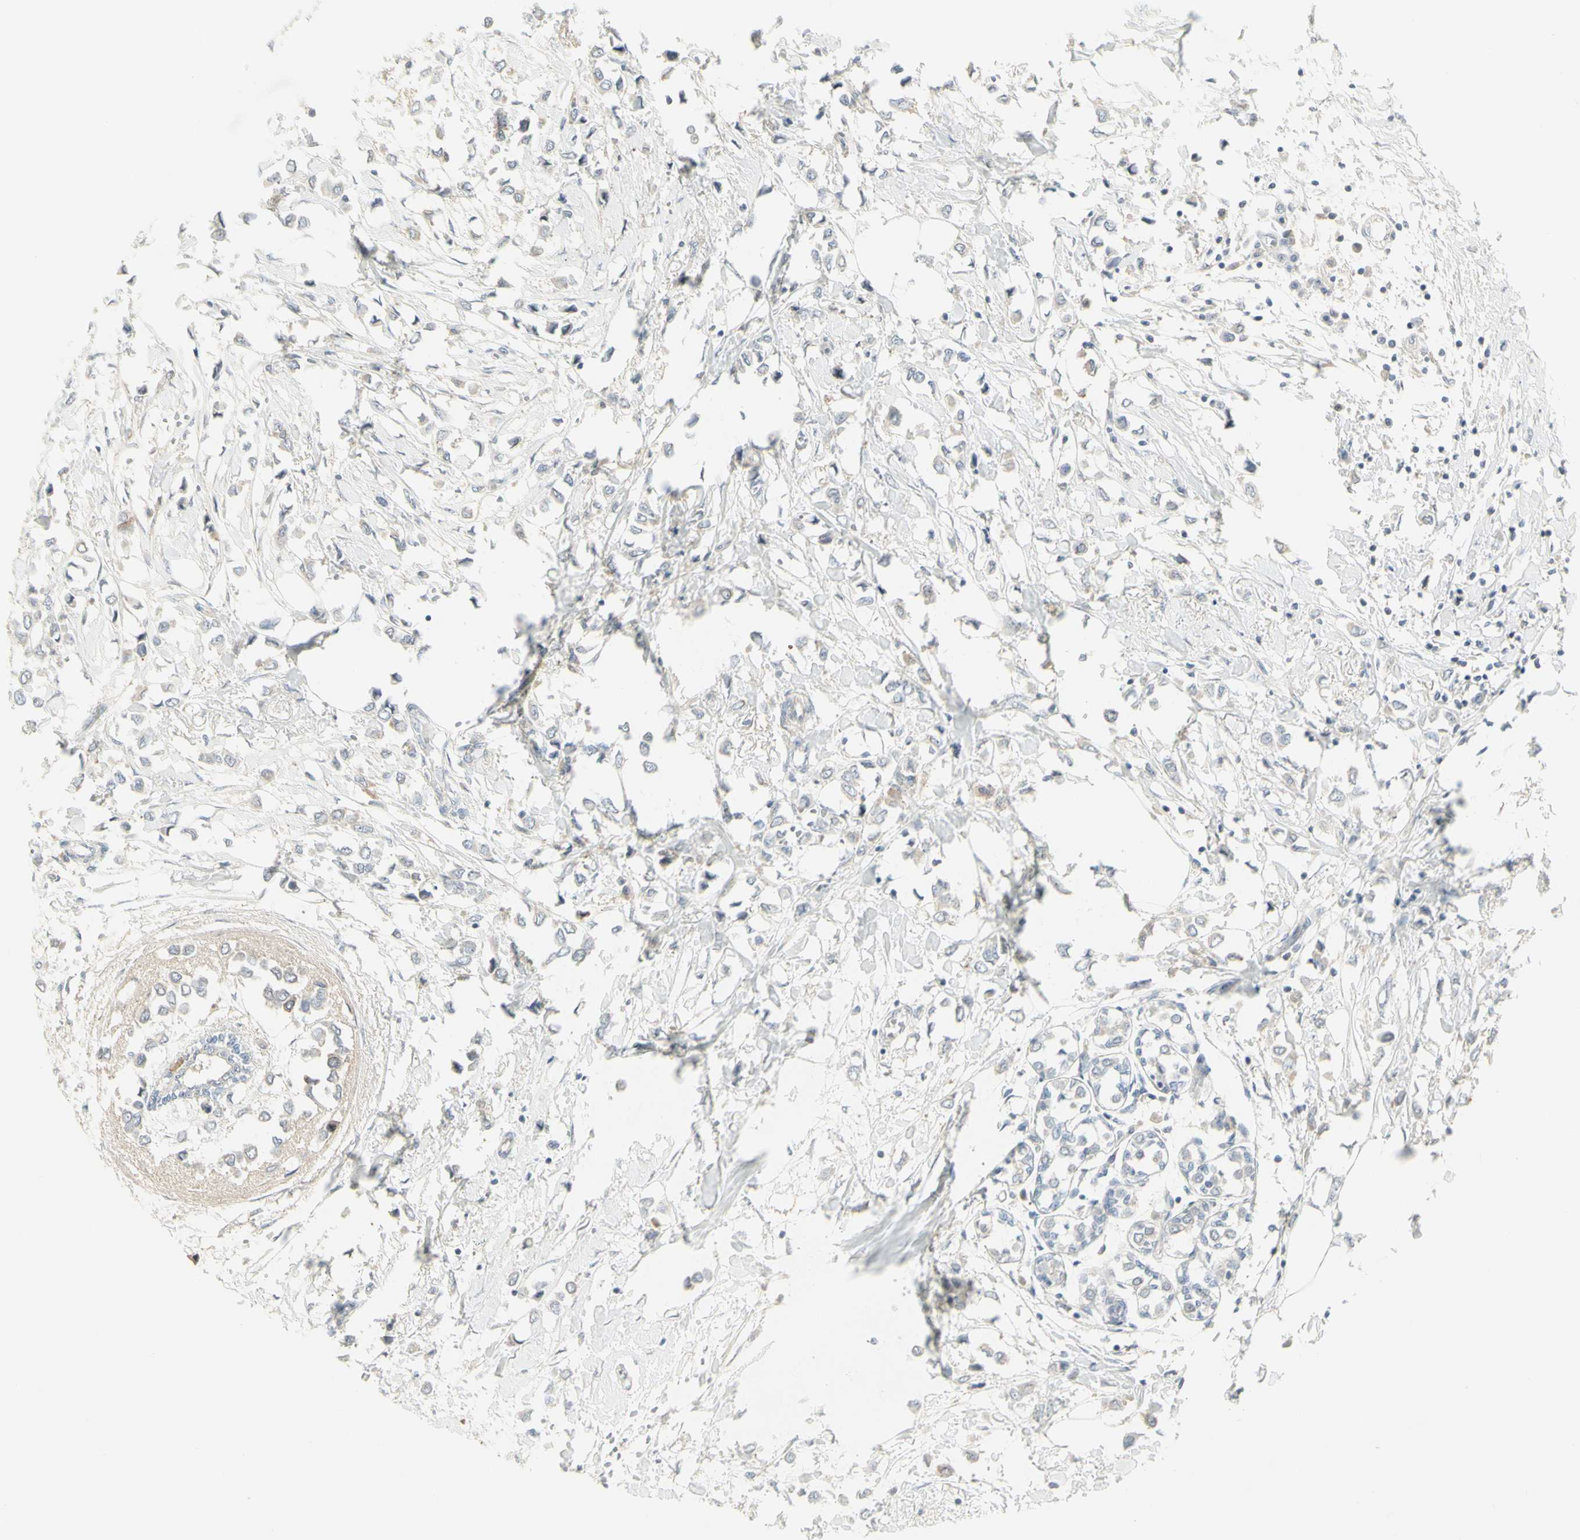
{"staining": {"intensity": "negative", "quantity": "none", "location": "none"}, "tissue": "breast cancer", "cell_type": "Tumor cells", "image_type": "cancer", "snomed": [{"axis": "morphology", "description": "Lobular carcinoma"}, {"axis": "topography", "description": "Breast"}], "caption": "The micrograph exhibits no significant positivity in tumor cells of breast lobular carcinoma.", "gene": "CCNB2", "patient": {"sex": "female", "age": 51}}